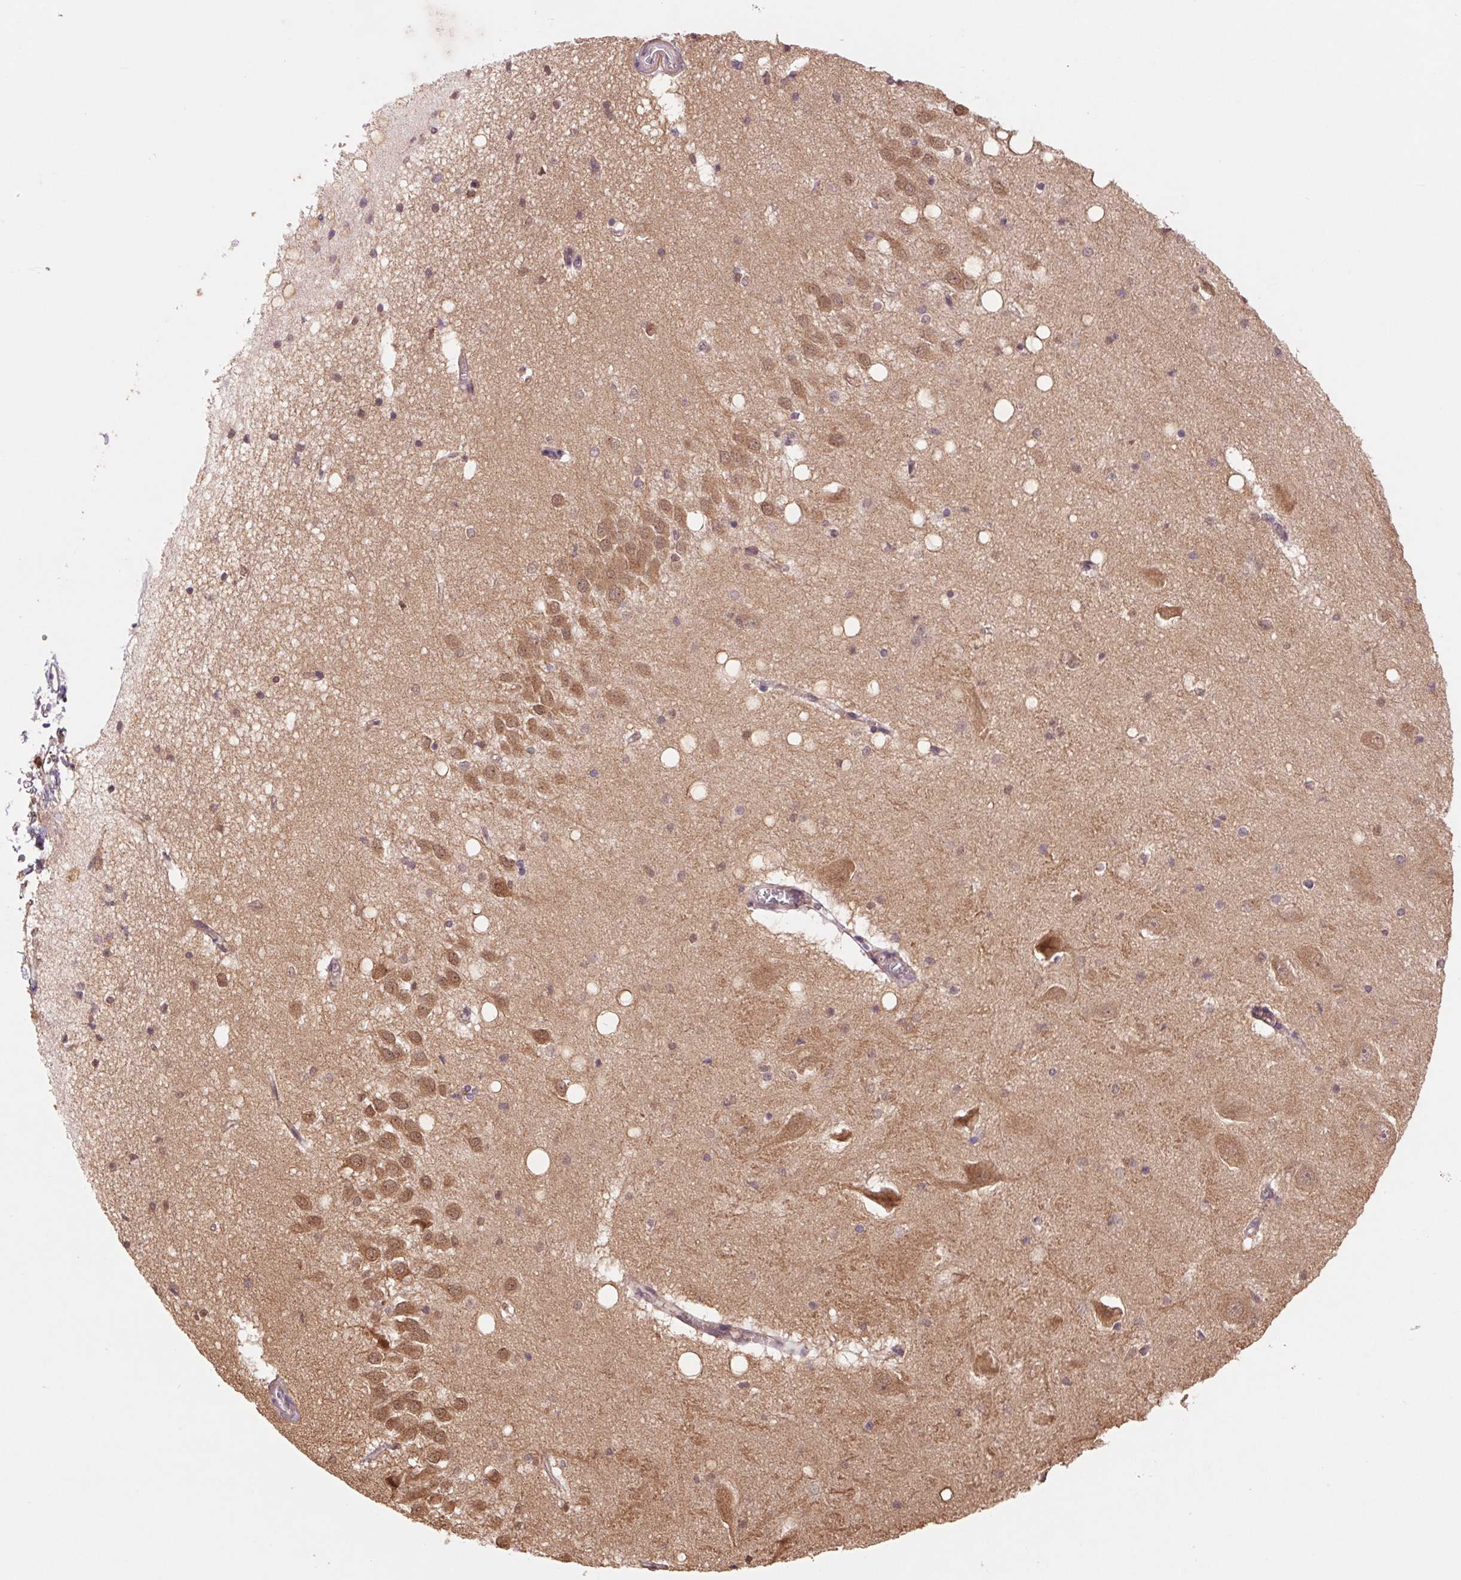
{"staining": {"intensity": "moderate", "quantity": "25%-75%", "location": "cytoplasmic/membranous,nuclear"}, "tissue": "hippocampus", "cell_type": "Glial cells", "image_type": "normal", "snomed": [{"axis": "morphology", "description": "Normal tissue, NOS"}, {"axis": "topography", "description": "Hippocampus"}], "caption": "Moderate cytoplasmic/membranous,nuclear protein staining is seen in approximately 25%-75% of glial cells in hippocampus.", "gene": "RRM1", "patient": {"sex": "male", "age": 58}}